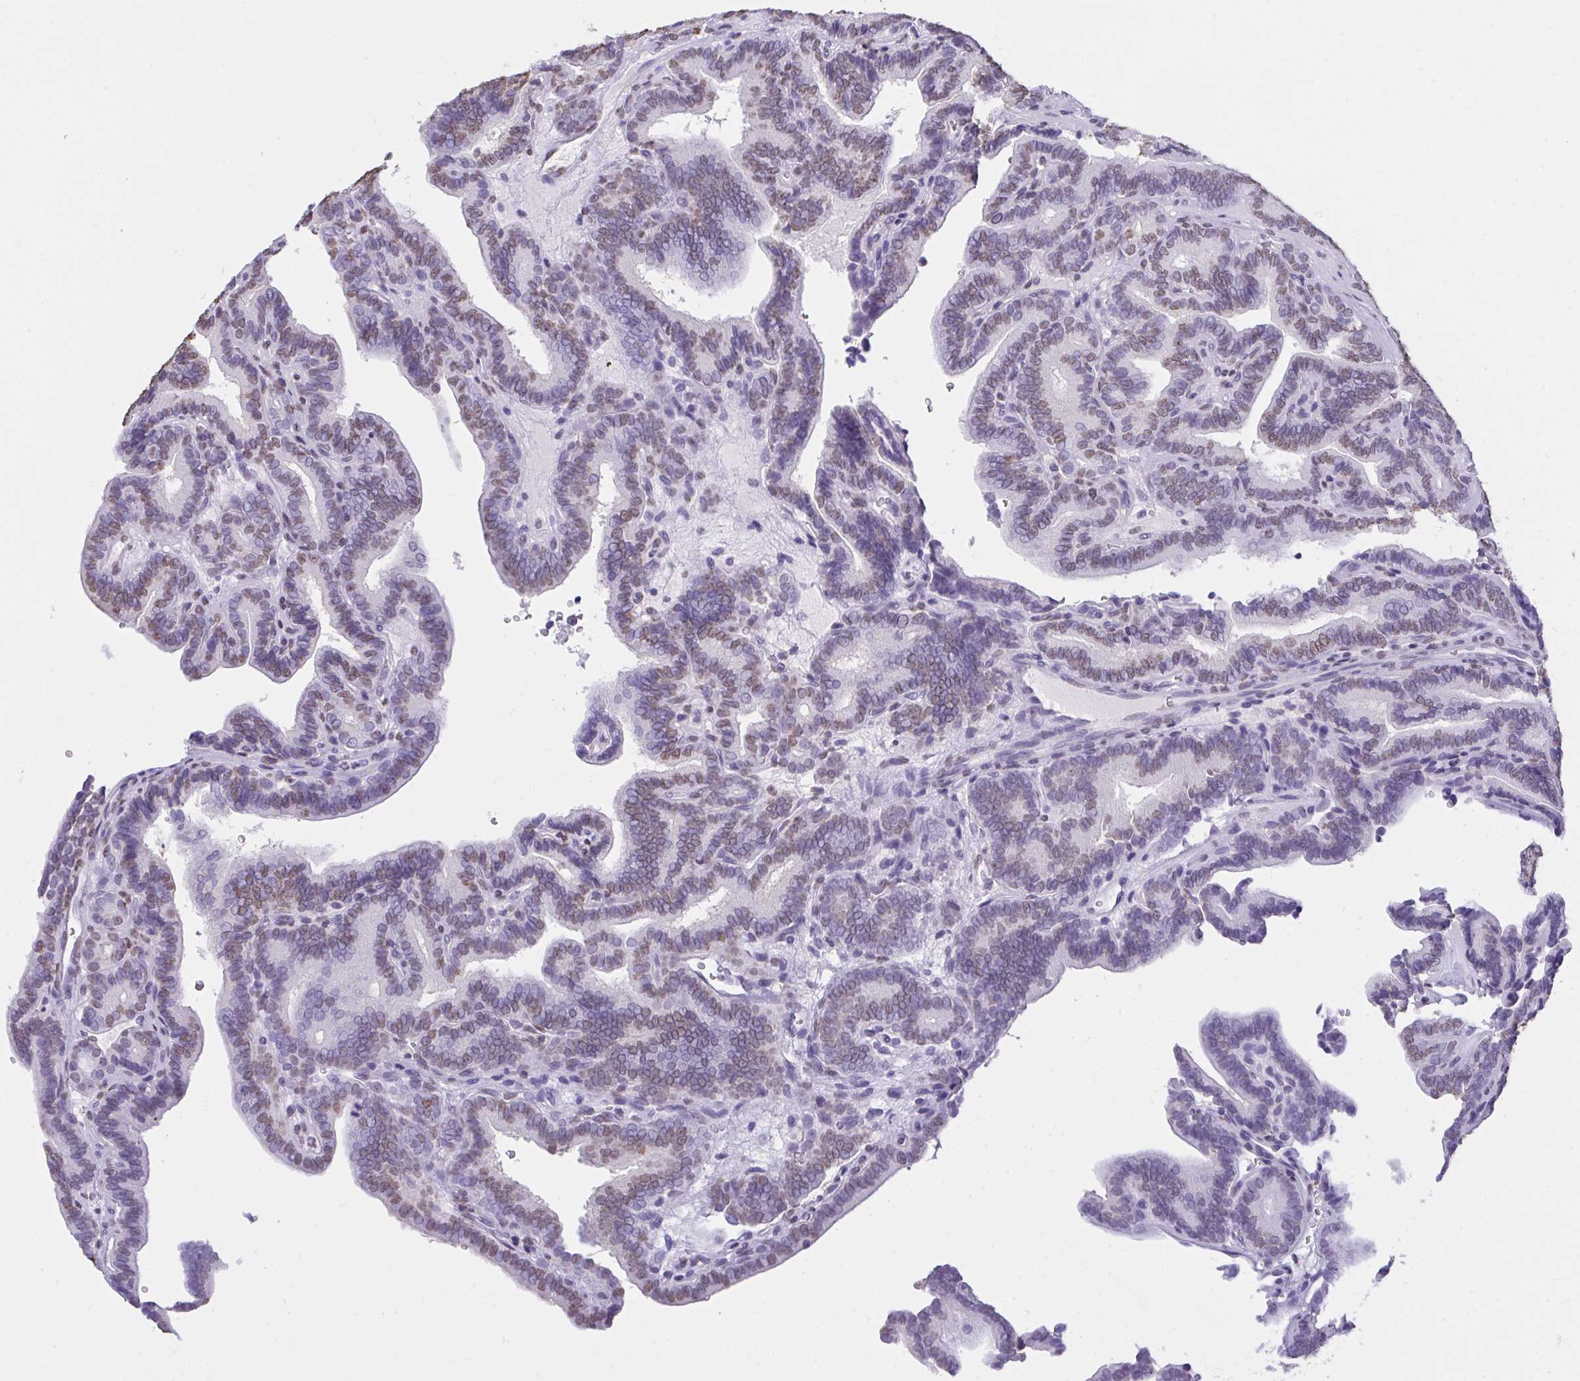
{"staining": {"intensity": "weak", "quantity": "<25%", "location": "nuclear"}, "tissue": "thyroid cancer", "cell_type": "Tumor cells", "image_type": "cancer", "snomed": [{"axis": "morphology", "description": "Papillary adenocarcinoma, NOS"}, {"axis": "topography", "description": "Thyroid gland"}], "caption": "Thyroid papillary adenocarcinoma stained for a protein using IHC demonstrates no expression tumor cells.", "gene": "SEMA6B", "patient": {"sex": "female", "age": 21}}